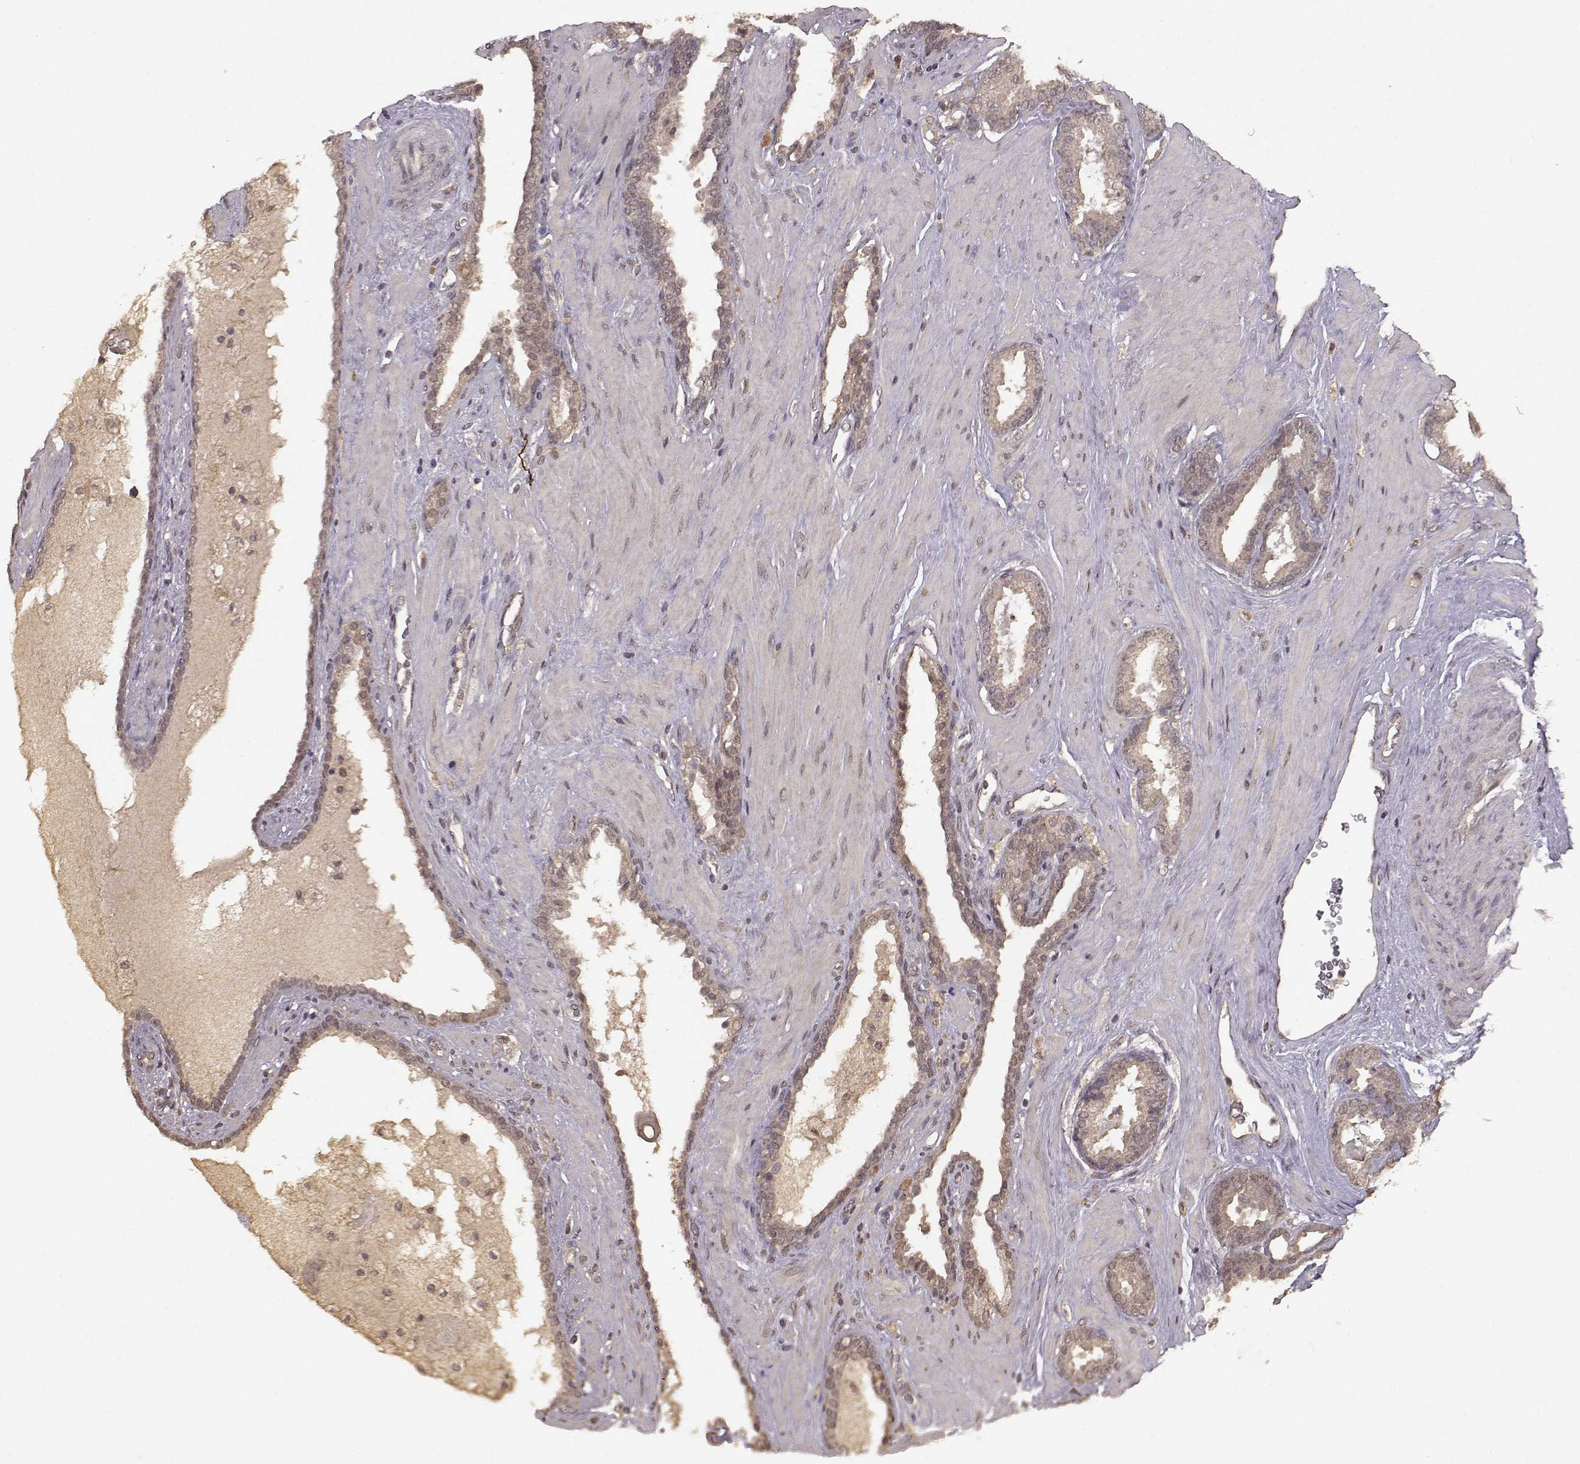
{"staining": {"intensity": "weak", "quantity": ">75%", "location": "cytoplasmic/membranous"}, "tissue": "prostate cancer", "cell_type": "Tumor cells", "image_type": "cancer", "snomed": [{"axis": "morphology", "description": "Adenocarcinoma, Low grade"}, {"axis": "topography", "description": "Prostate"}], "caption": "Immunohistochemical staining of prostate cancer shows low levels of weak cytoplasmic/membranous protein staining in approximately >75% of tumor cells.", "gene": "NTRK2", "patient": {"sex": "male", "age": 62}}